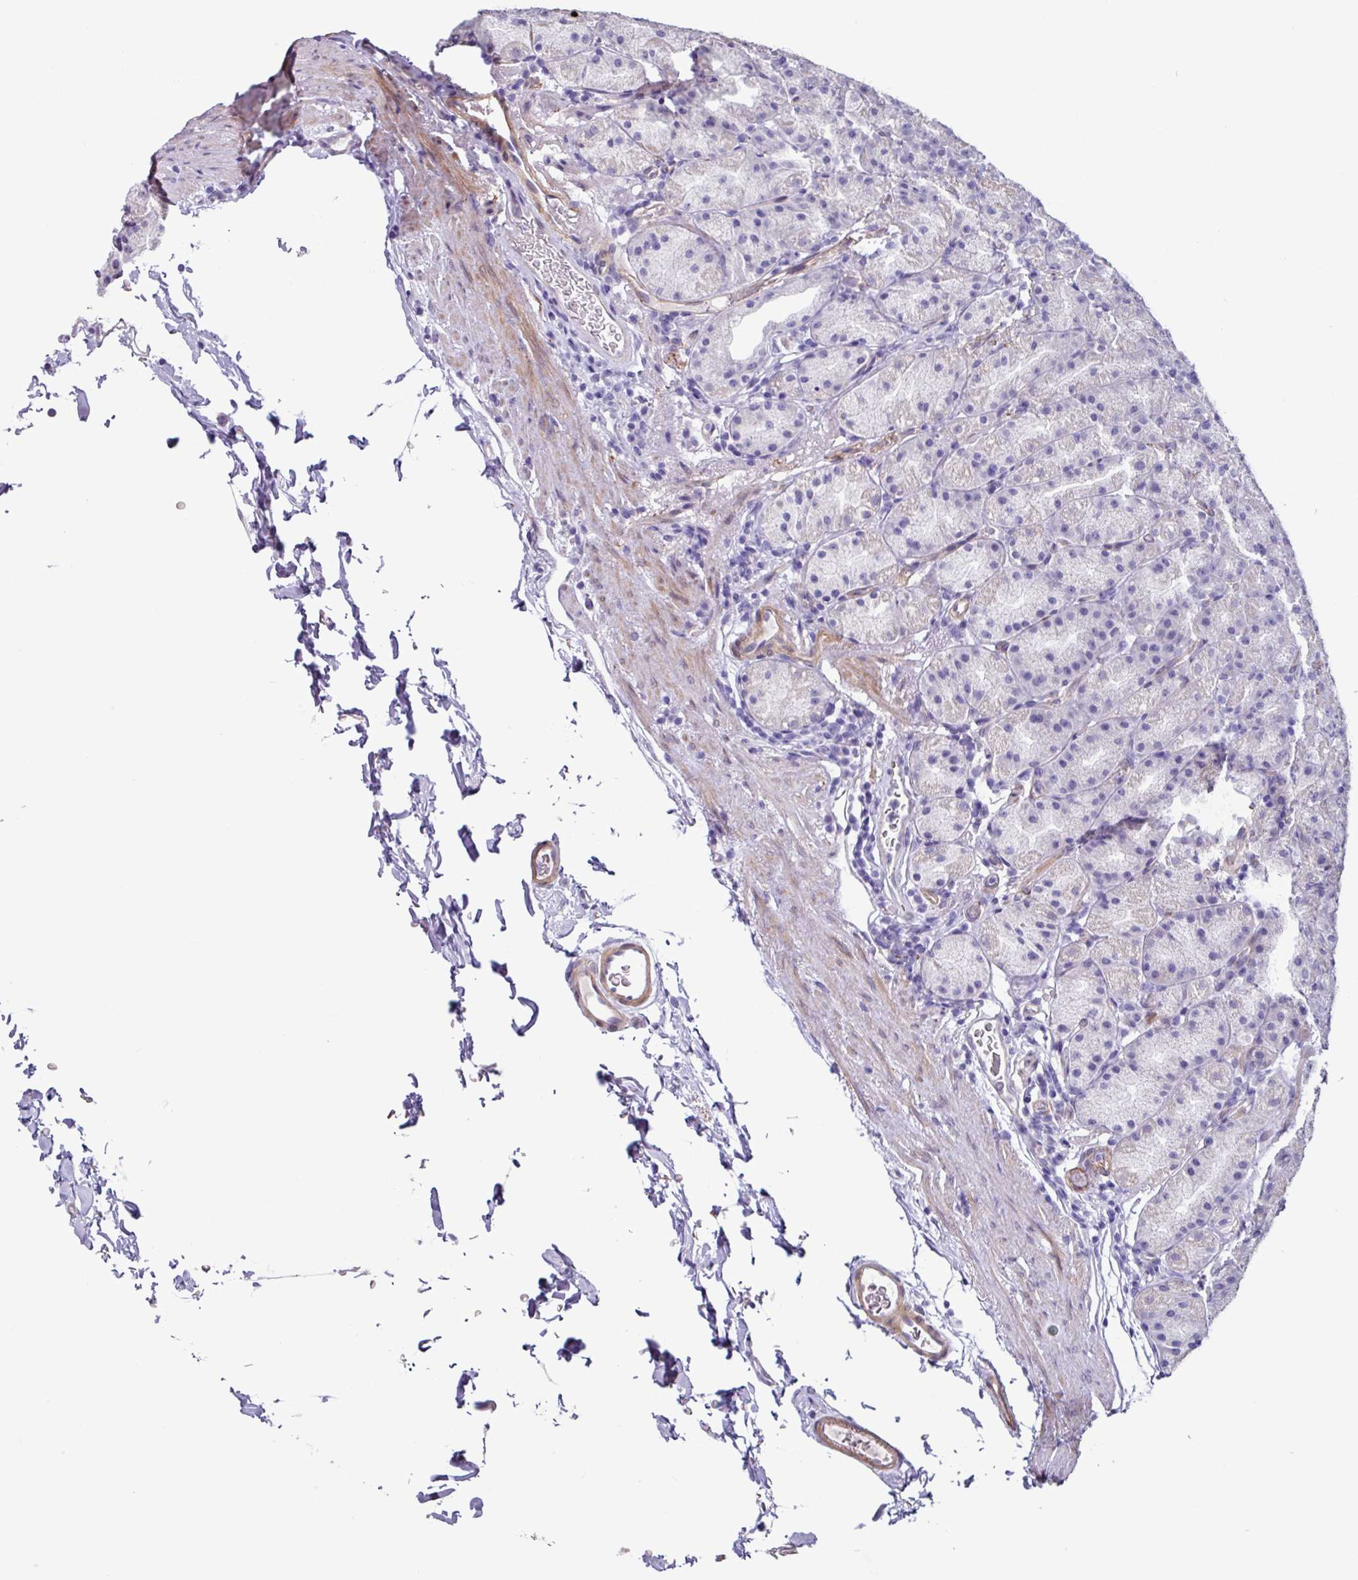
{"staining": {"intensity": "negative", "quantity": "none", "location": "none"}, "tissue": "stomach", "cell_type": "Glandular cells", "image_type": "normal", "snomed": [{"axis": "morphology", "description": "Normal tissue, NOS"}, {"axis": "topography", "description": "Stomach, upper"}, {"axis": "topography", "description": "Stomach"}], "caption": "Immunohistochemistry (IHC) of normal human stomach exhibits no staining in glandular cells.", "gene": "OTX1", "patient": {"sex": "male", "age": 68}}